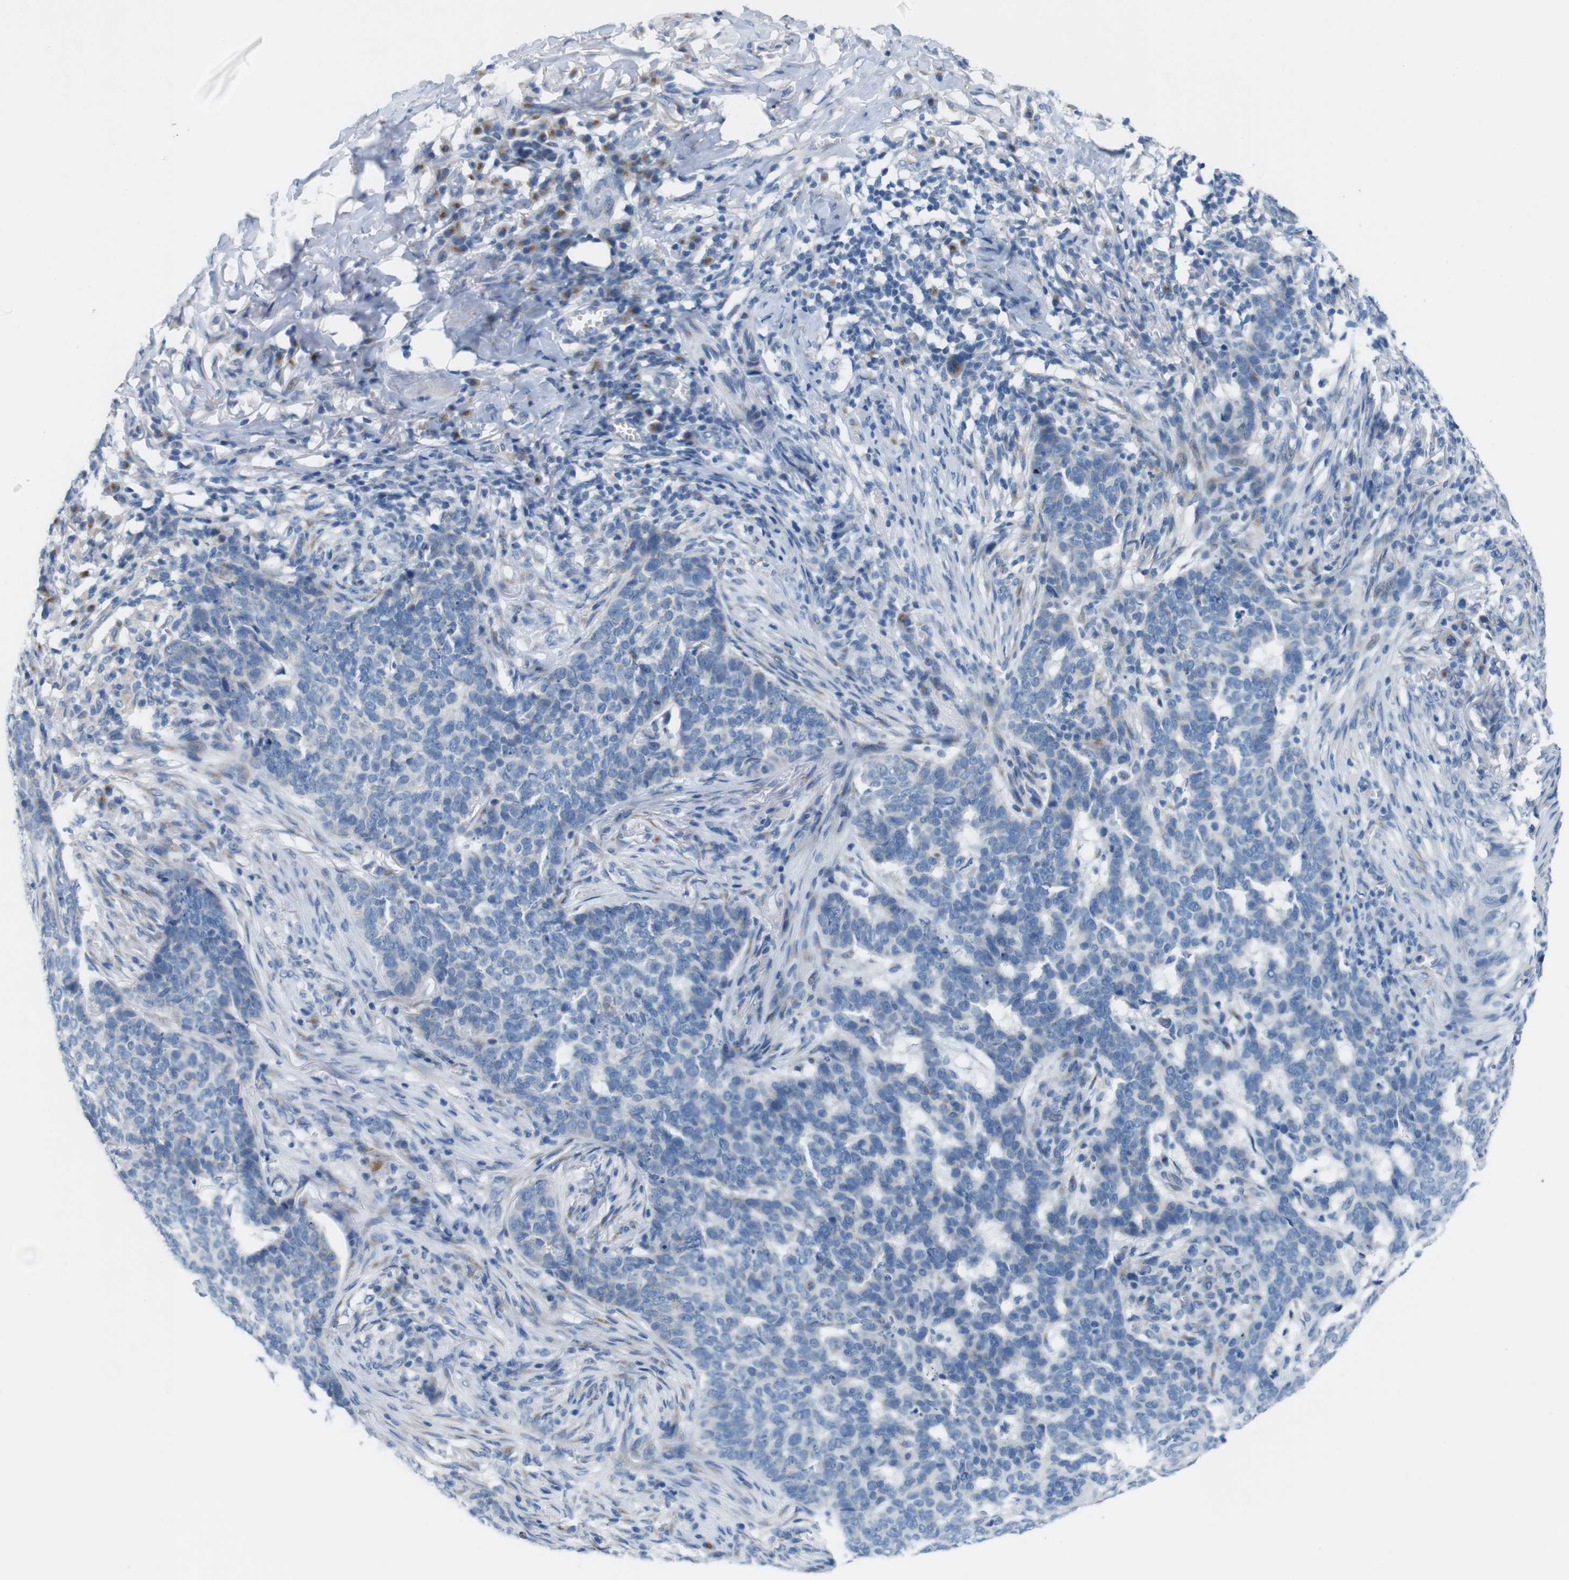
{"staining": {"intensity": "weak", "quantity": "<25%", "location": "cytoplasmic/membranous"}, "tissue": "skin cancer", "cell_type": "Tumor cells", "image_type": "cancer", "snomed": [{"axis": "morphology", "description": "Basal cell carcinoma"}, {"axis": "topography", "description": "Skin"}], "caption": "This image is of basal cell carcinoma (skin) stained with immunohistochemistry to label a protein in brown with the nuclei are counter-stained blue. There is no positivity in tumor cells.", "gene": "GOLGA2", "patient": {"sex": "male", "age": 85}}